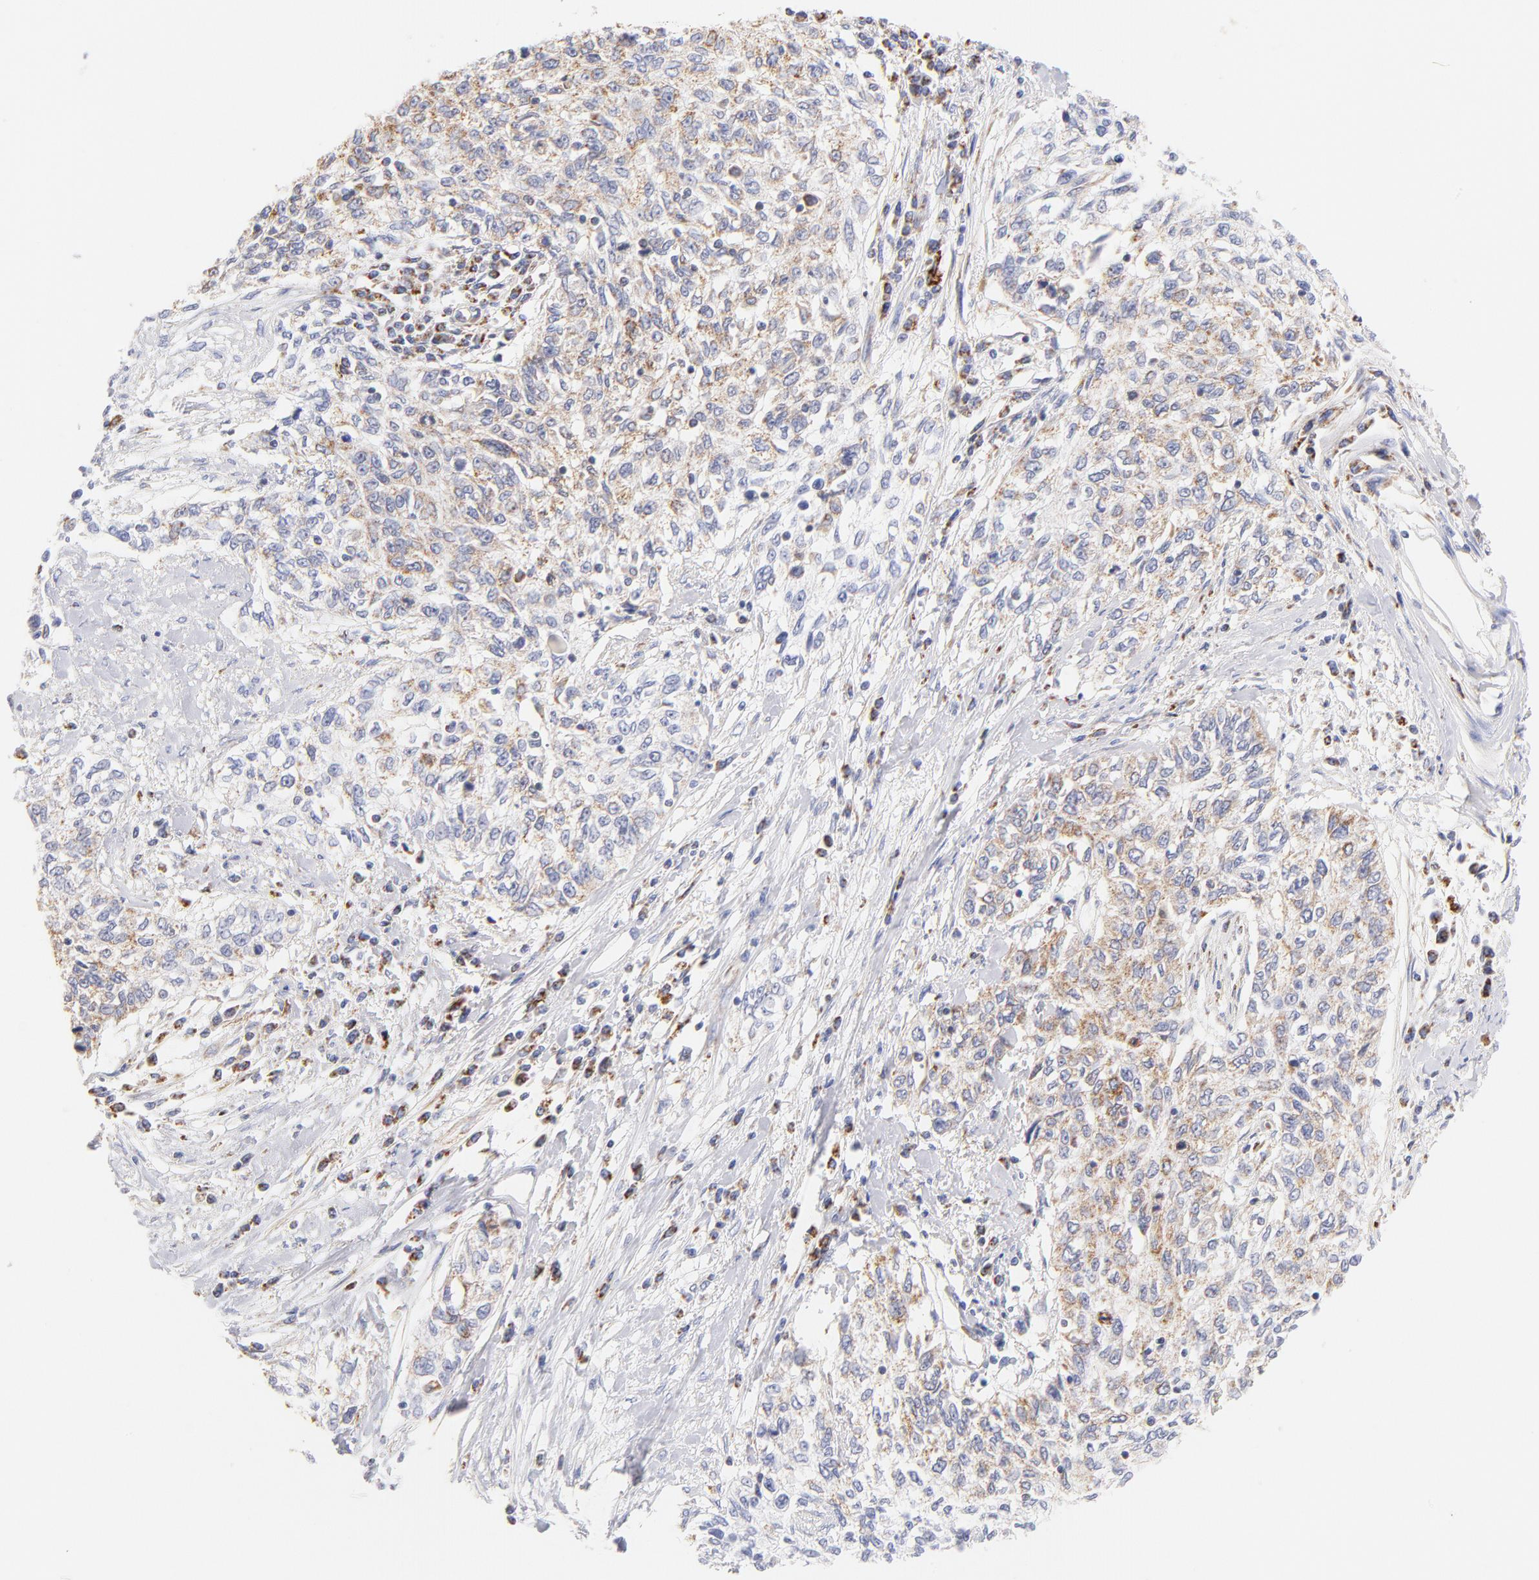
{"staining": {"intensity": "weak", "quantity": ">75%", "location": "cytoplasmic/membranous"}, "tissue": "cervical cancer", "cell_type": "Tumor cells", "image_type": "cancer", "snomed": [{"axis": "morphology", "description": "Squamous cell carcinoma, NOS"}, {"axis": "topography", "description": "Cervix"}], "caption": "Protein analysis of cervical squamous cell carcinoma tissue exhibits weak cytoplasmic/membranous positivity in approximately >75% of tumor cells.", "gene": "AIFM1", "patient": {"sex": "female", "age": 57}}